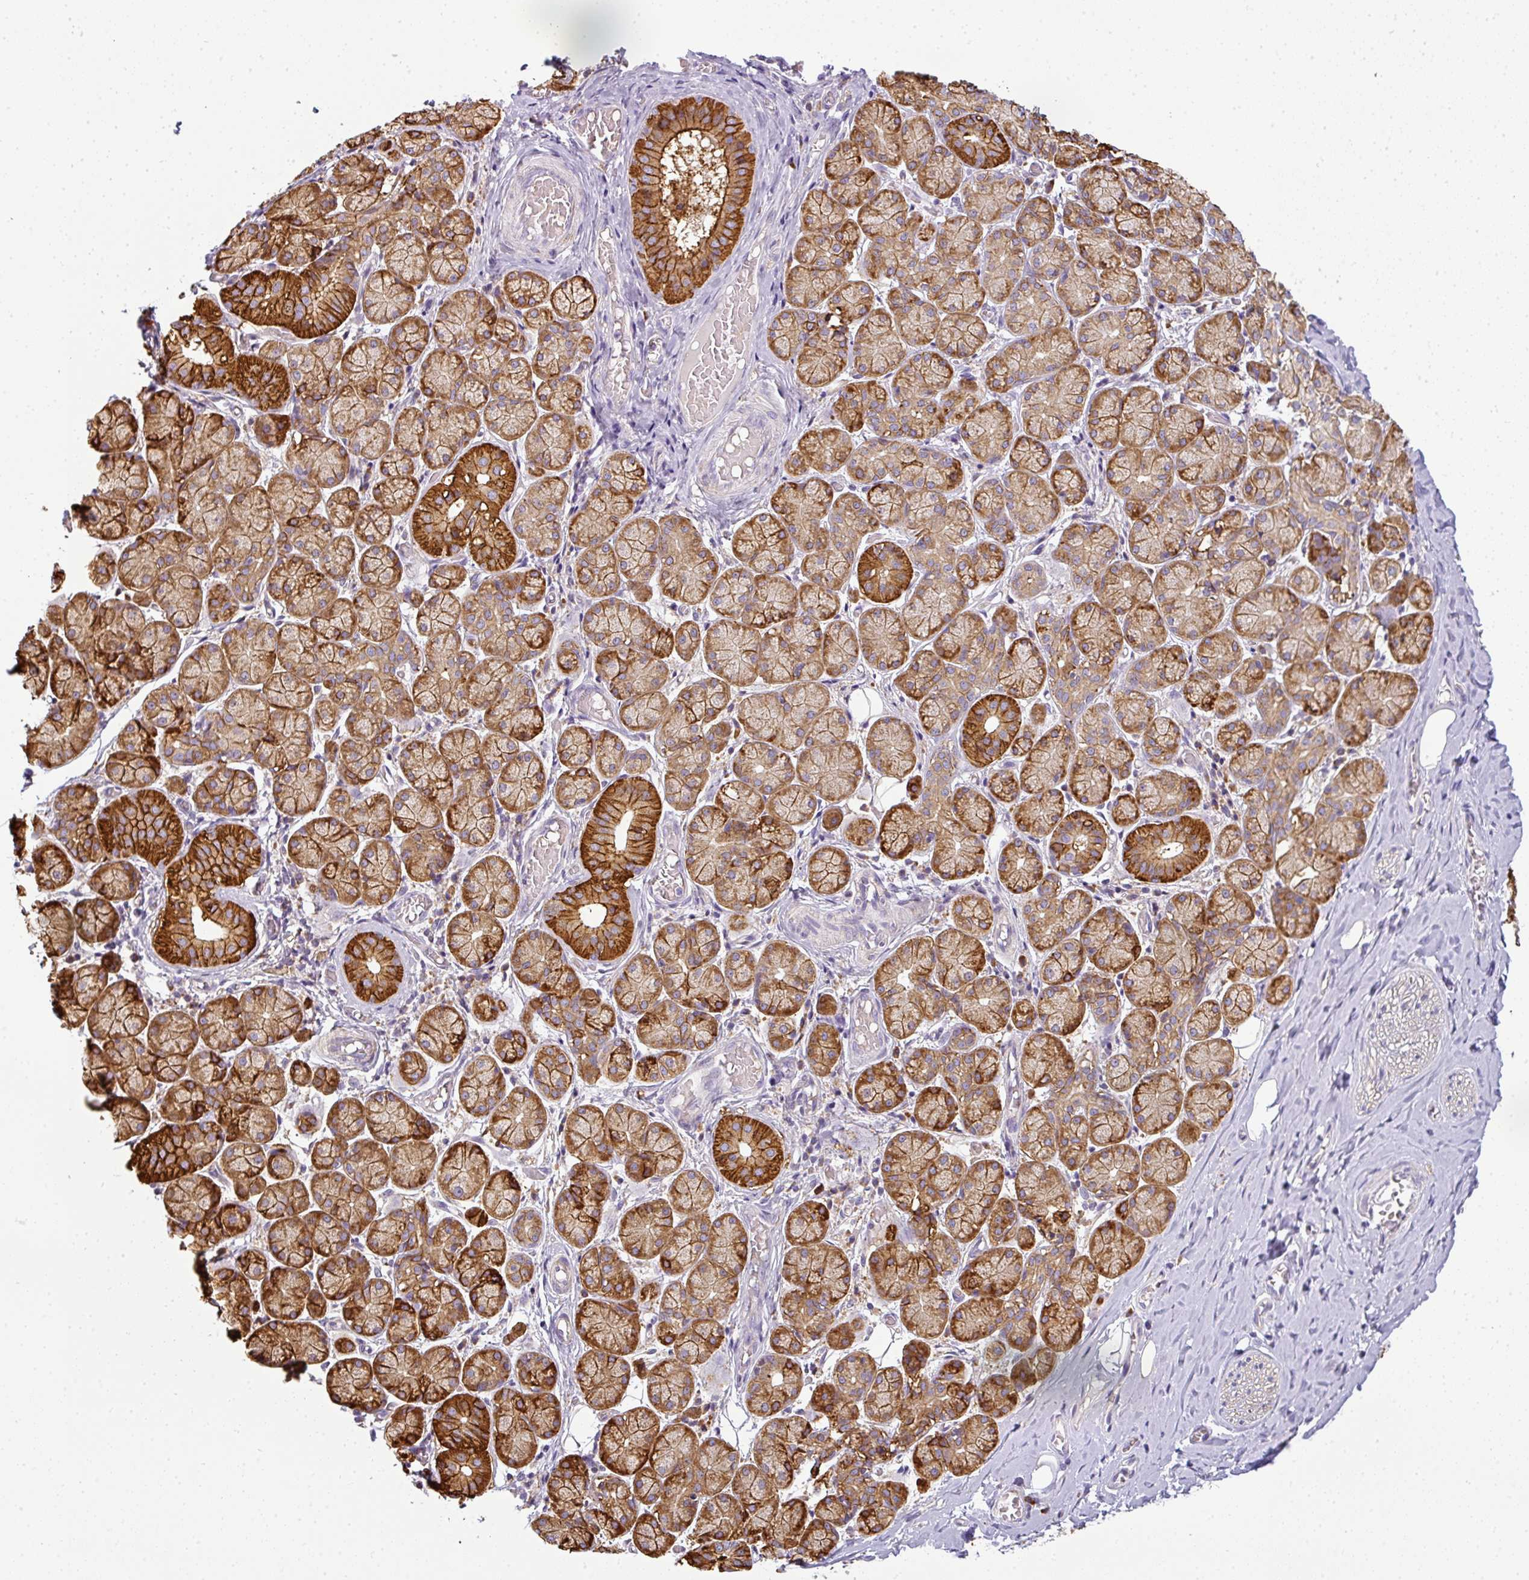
{"staining": {"intensity": "negative", "quantity": "none", "location": "none"}, "tissue": "adipose tissue", "cell_type": "Adipocytes", "image_type": "normal", "snomed": [{"axis": "morphology", "description": "Normal tissue, NOS"}, {"axis": "topography", "description": "Salivary gland"}, {"axis": "topography", "description": "Peripheral nerve tissue"}], "caption": "DAB (3,3'-diaminobenzidine) immunohistochemical staining of normal human adipose tissue shows no significant expression in adipocytes.", "gene": "ANKRD18A", "patient": {"sex": "female", "age": 24}}